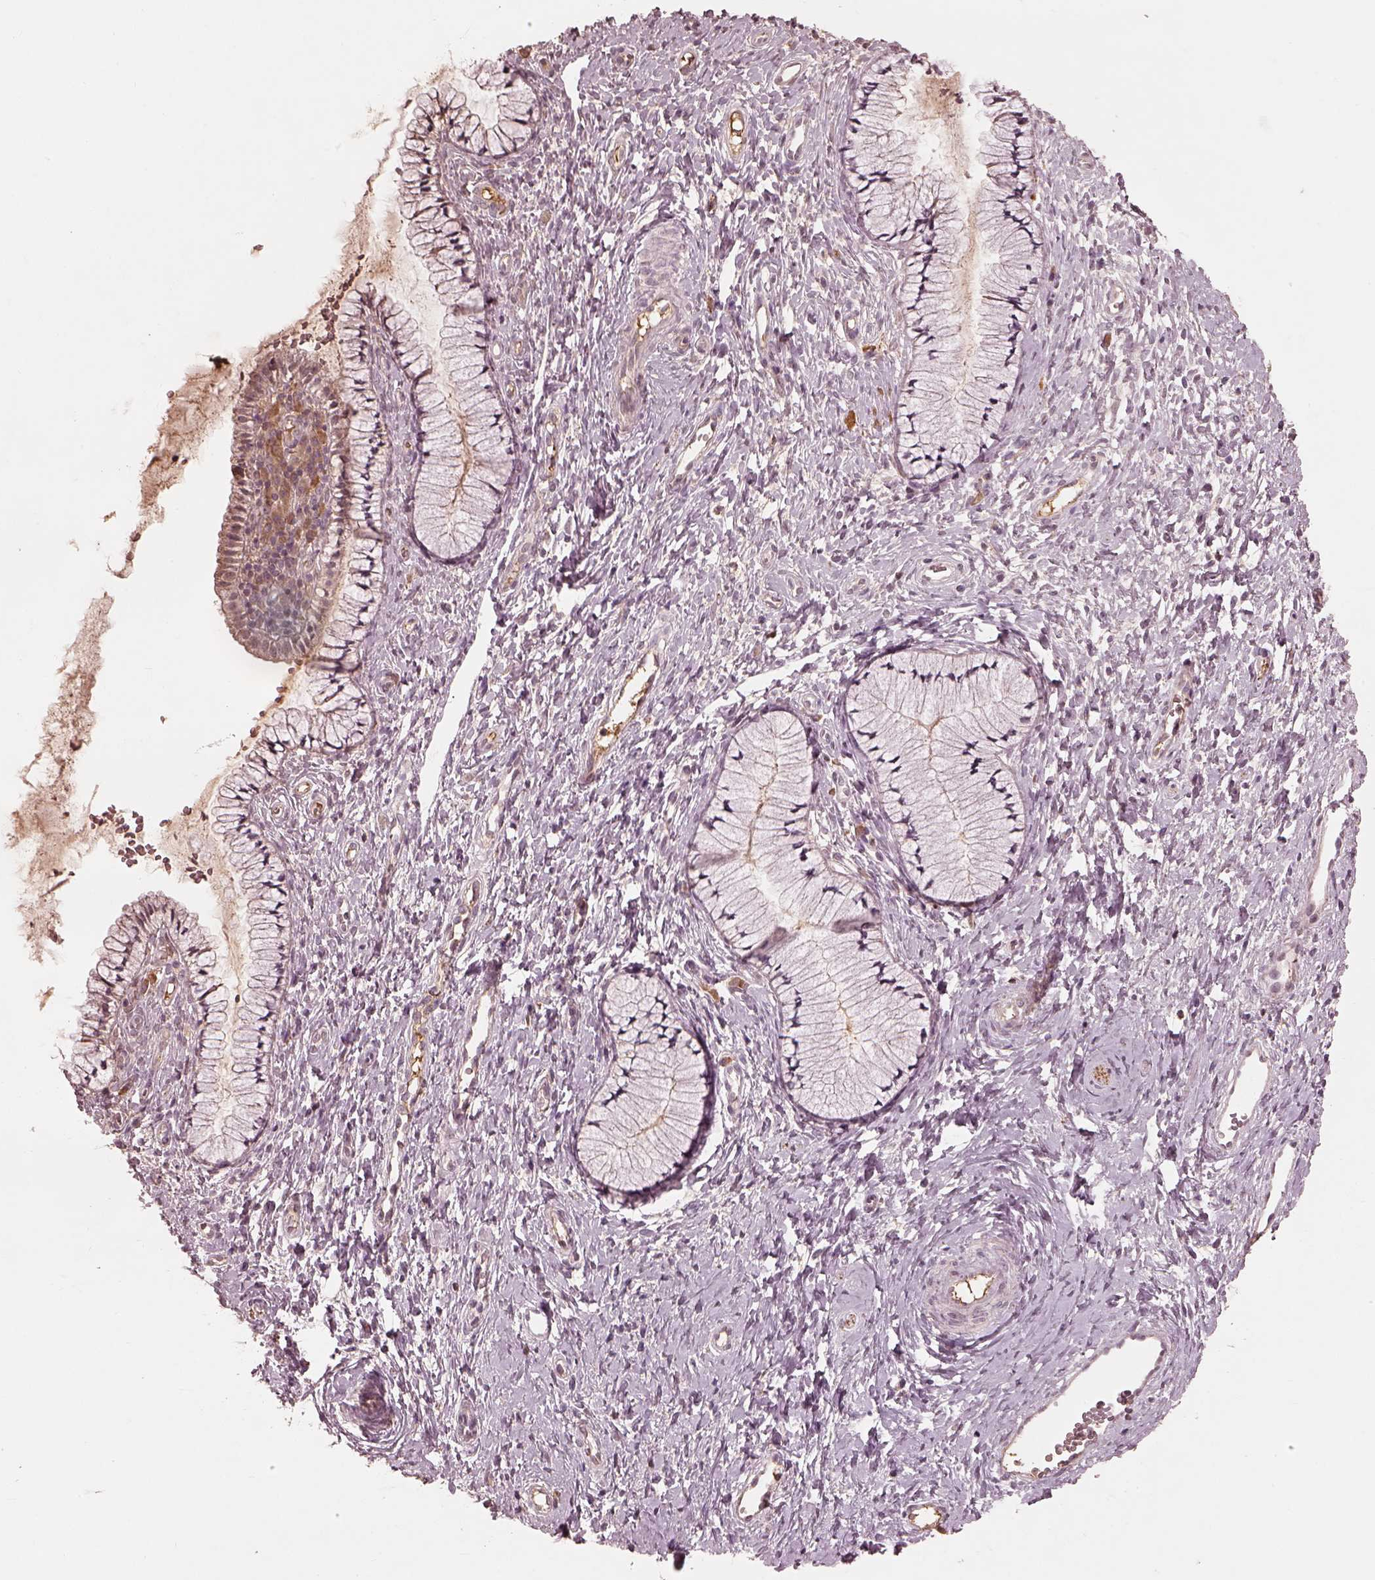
{"staining": {"intensity": "negative", "quantity": "none", "location": "none"}, "tissue": "cervix", "cell_type": "Glandular cells", "image_type": "normal", "snomed": [{"axis": "morphology", "description": "Normal tissue, NOS"}, {"axis": "topography", "description": "Cervix"}], "caption": "Immunohistochemistry (IHC) image of unremarkable human cervix stained for a protein (brown), which reveals no positivity in glandular cells. Brightfield microscopy of IHC stained with DAB (brown) and hematoxylin (blue), captured at high magnification.", "gene": "CALR3", "patient": {"sex": "female", "age": 36}}